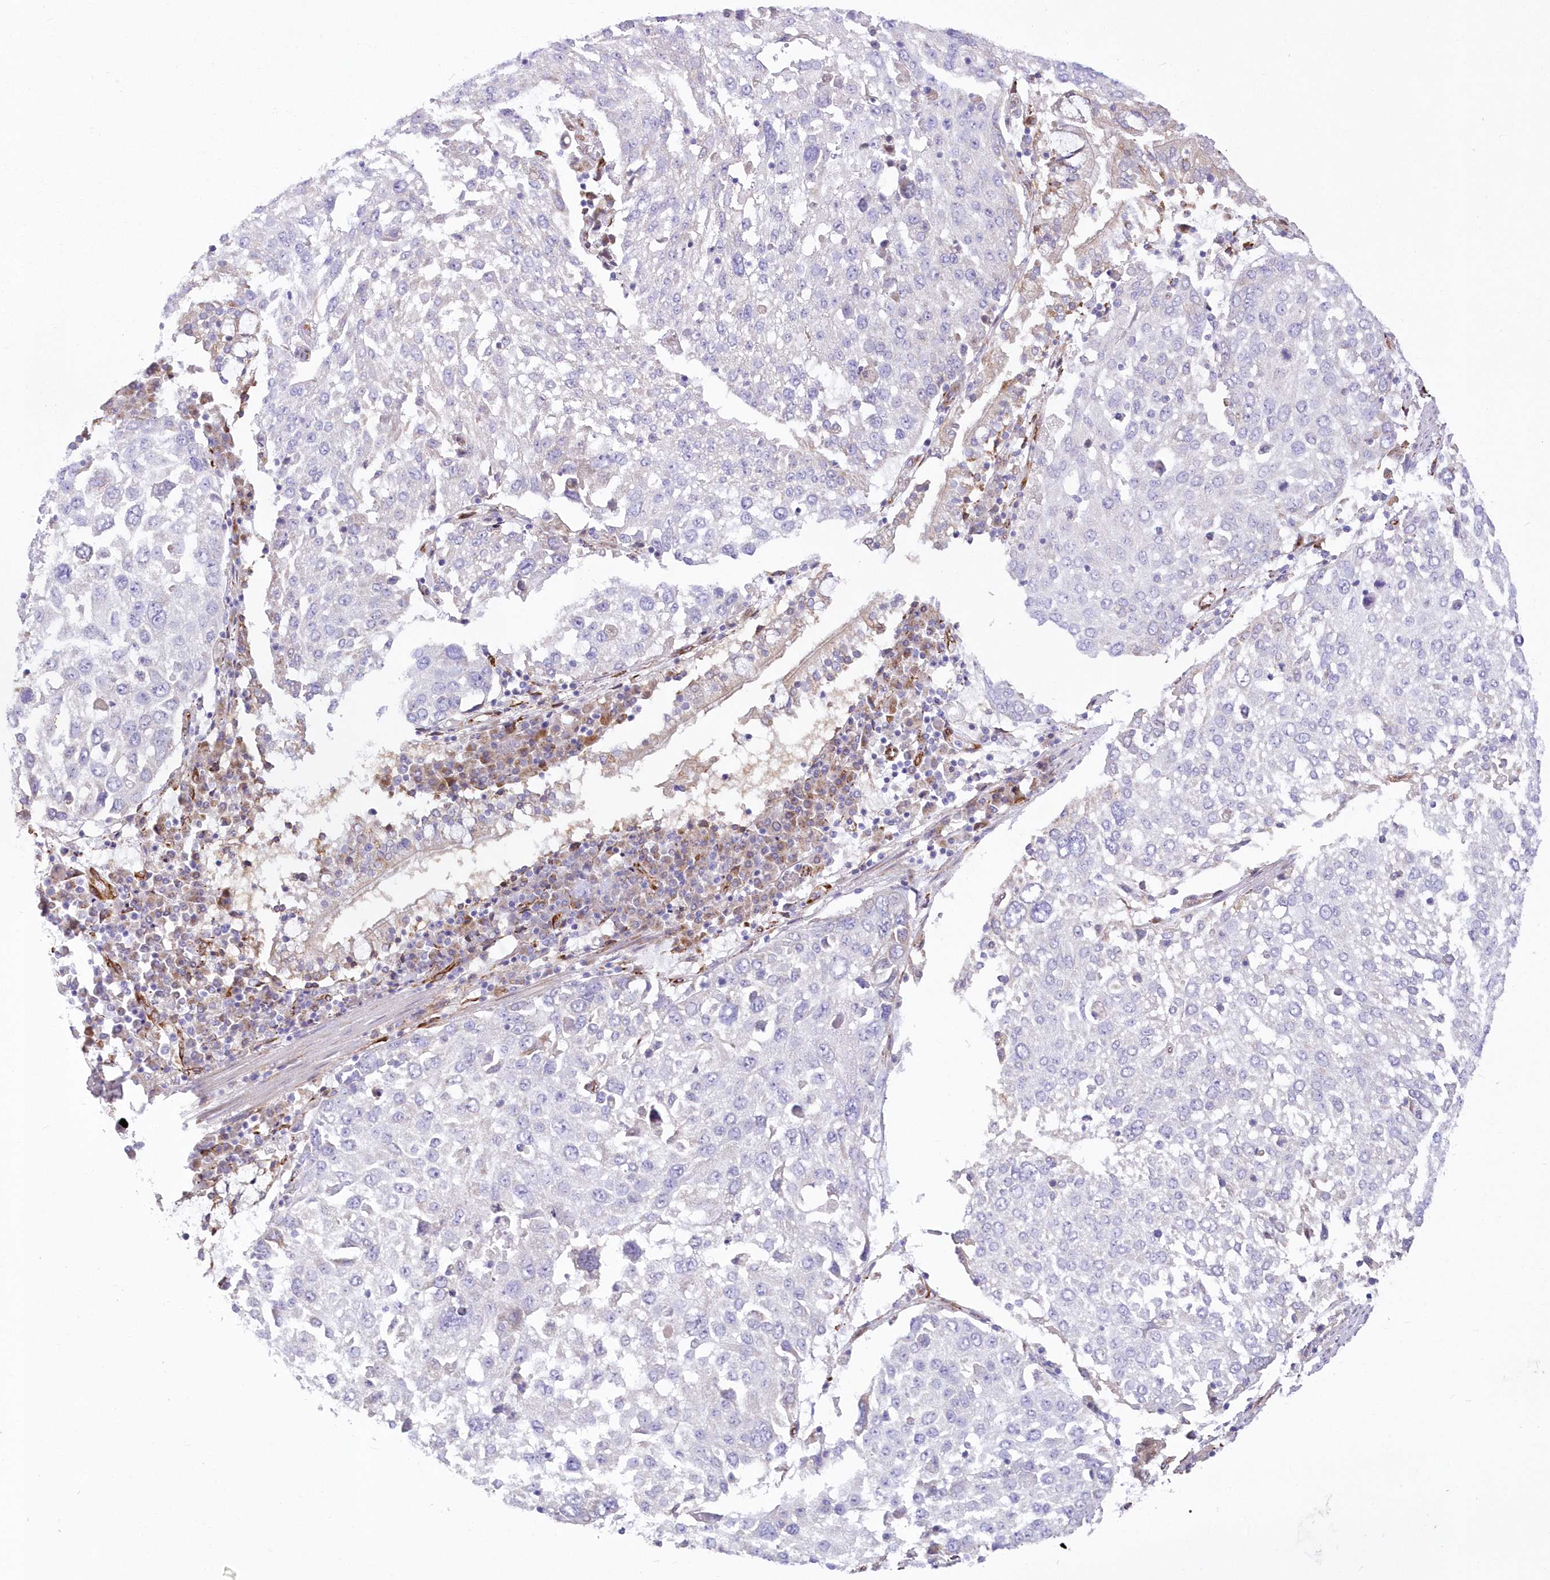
{"staining": {"intensity": "negative", "quantity": "none", "location": "none"}, "tissue": "lung cancer", "cell_type": "Tumor cells", "image_type": "cancer", "snomed": [{"axis": "morphology", "description": "Squamous cell carcinoma, NOS"}, {"axis": "topography", "description": "Lung"}], "caption": "Lung squamous cell carcinoma was stained to show a protein in brown. There is no significant positivity in tumor cells. The staining was performed using DAB (3,3'-diaminobenzidine) to visualize the protein expression in brown, while the nuclei were stained in blue with hematoxylin (Magnification: 20x).", "gene": "YTHDC2", "patient": {"sex": "male", "age": 65}}